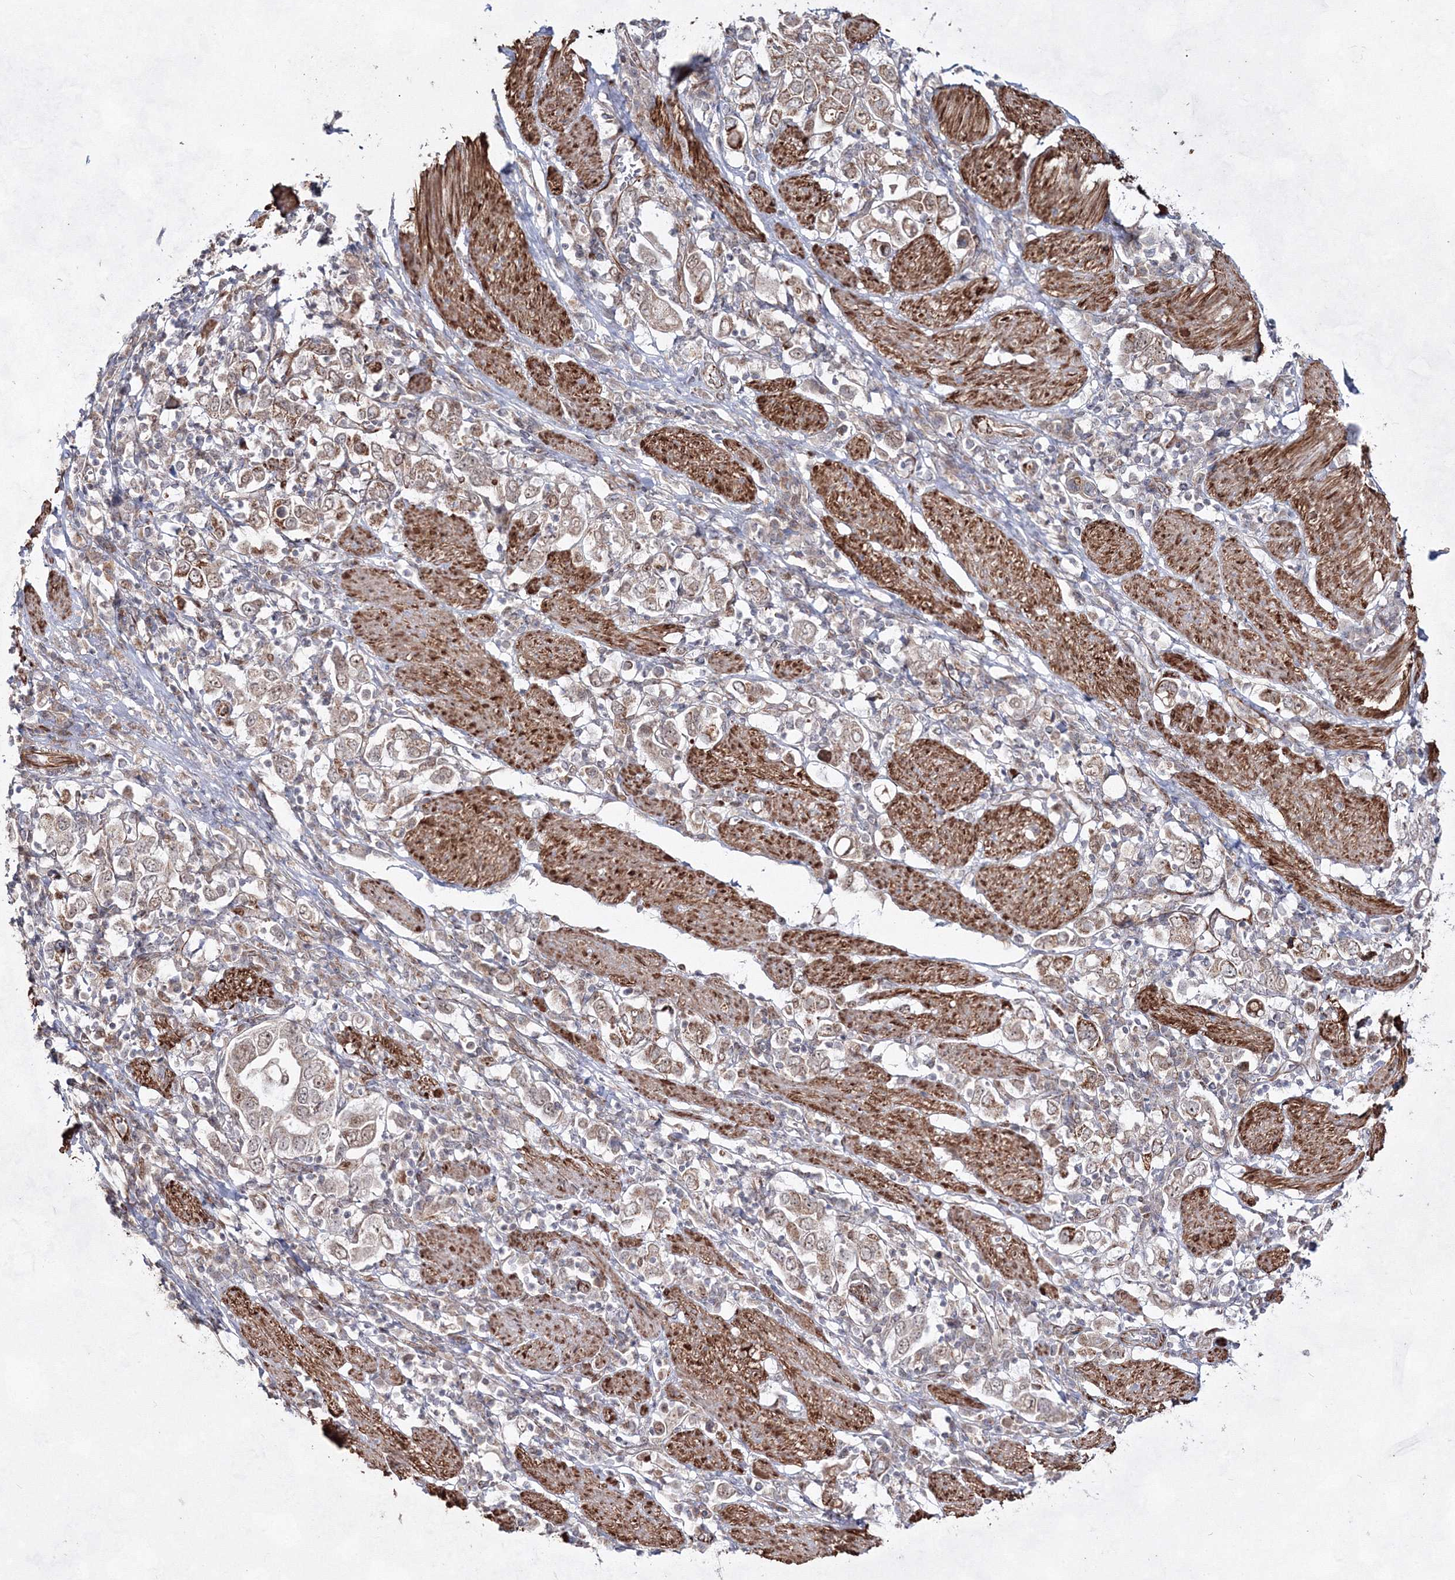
{"staining": {"intensity": "moderate", "quantity": "<25%", "location": "cytoplasmic/membranous"}, "tissue": "stomach cancer", "cell_type": "Tumor cells", "image_type": "cancer", "snomed": [{"axis": "morphology", "description": "Adenocarcinoma, NOS"}, {"axis": "topography", "description": "Stomach, upper"}], "caption": "The micrograph displays a brown stain indicating the presence of a protein in the cytoplasmic/membranous of tumor cells in stomach cancer.", "gene": "SNIP1", "patient": {"sex": "male", "age": 62}}